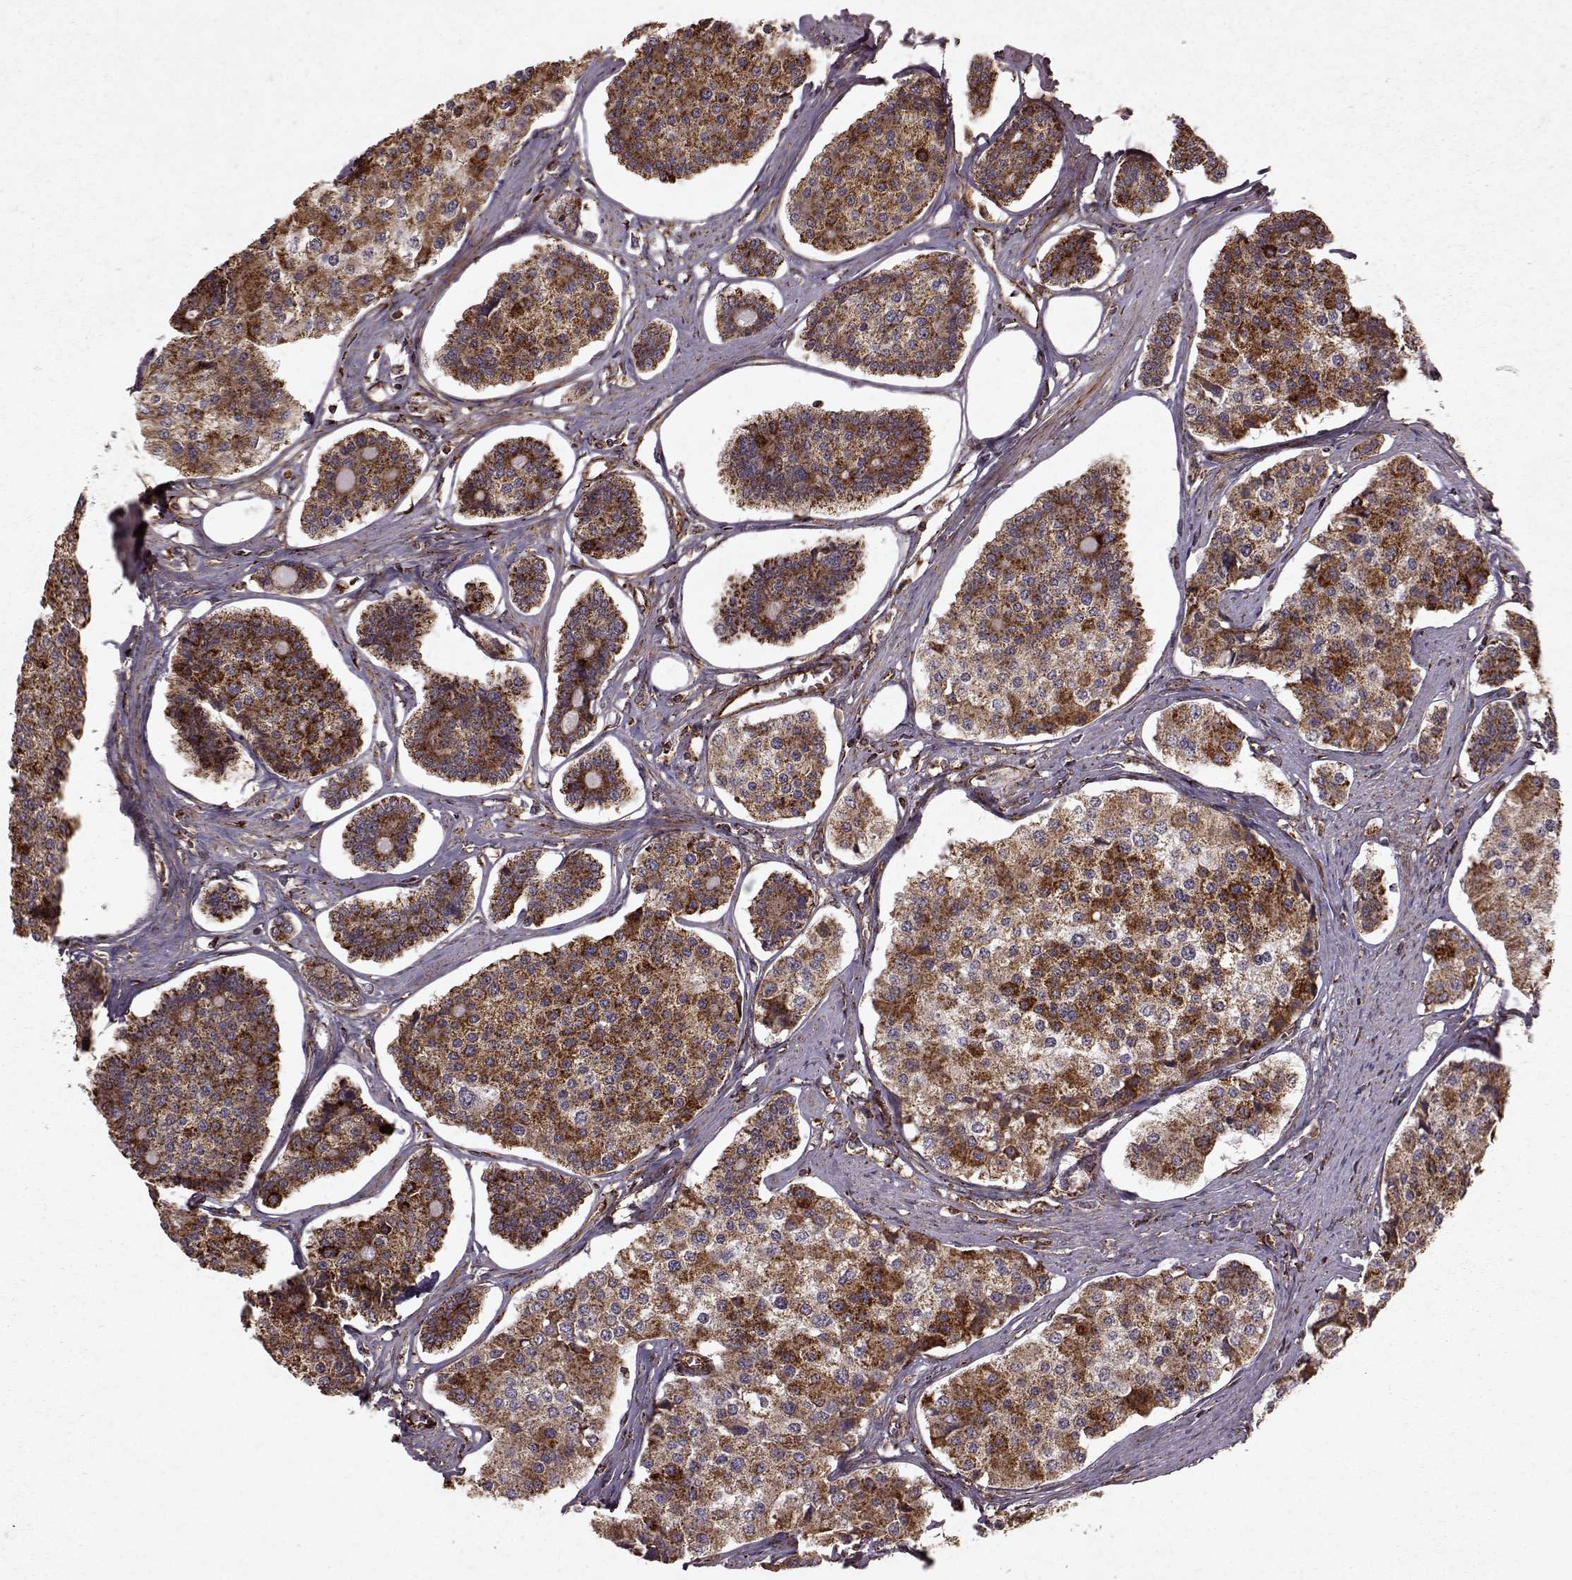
{"staining": {"intensity": "strong", "quantity": ">75%", "location": "cytoplasmic/membranous"}, "tissue": "carcinoid", "cell_type": "Tumor cells", "image_type": "cancer", "snomed": [{"axis": "morphology", "description": "Carcinoid, malignant, NOS"}, {"axis": "topography", "description": "Small intestine"}], "caption": "About >75% of tumor cells in human carcinoid reveal strong cytoplasmic/membranous protein expression as visualized by brown immunohistochemical staining.", "gene": "FXN", "patient": {"sex": "female", "age": 65}}